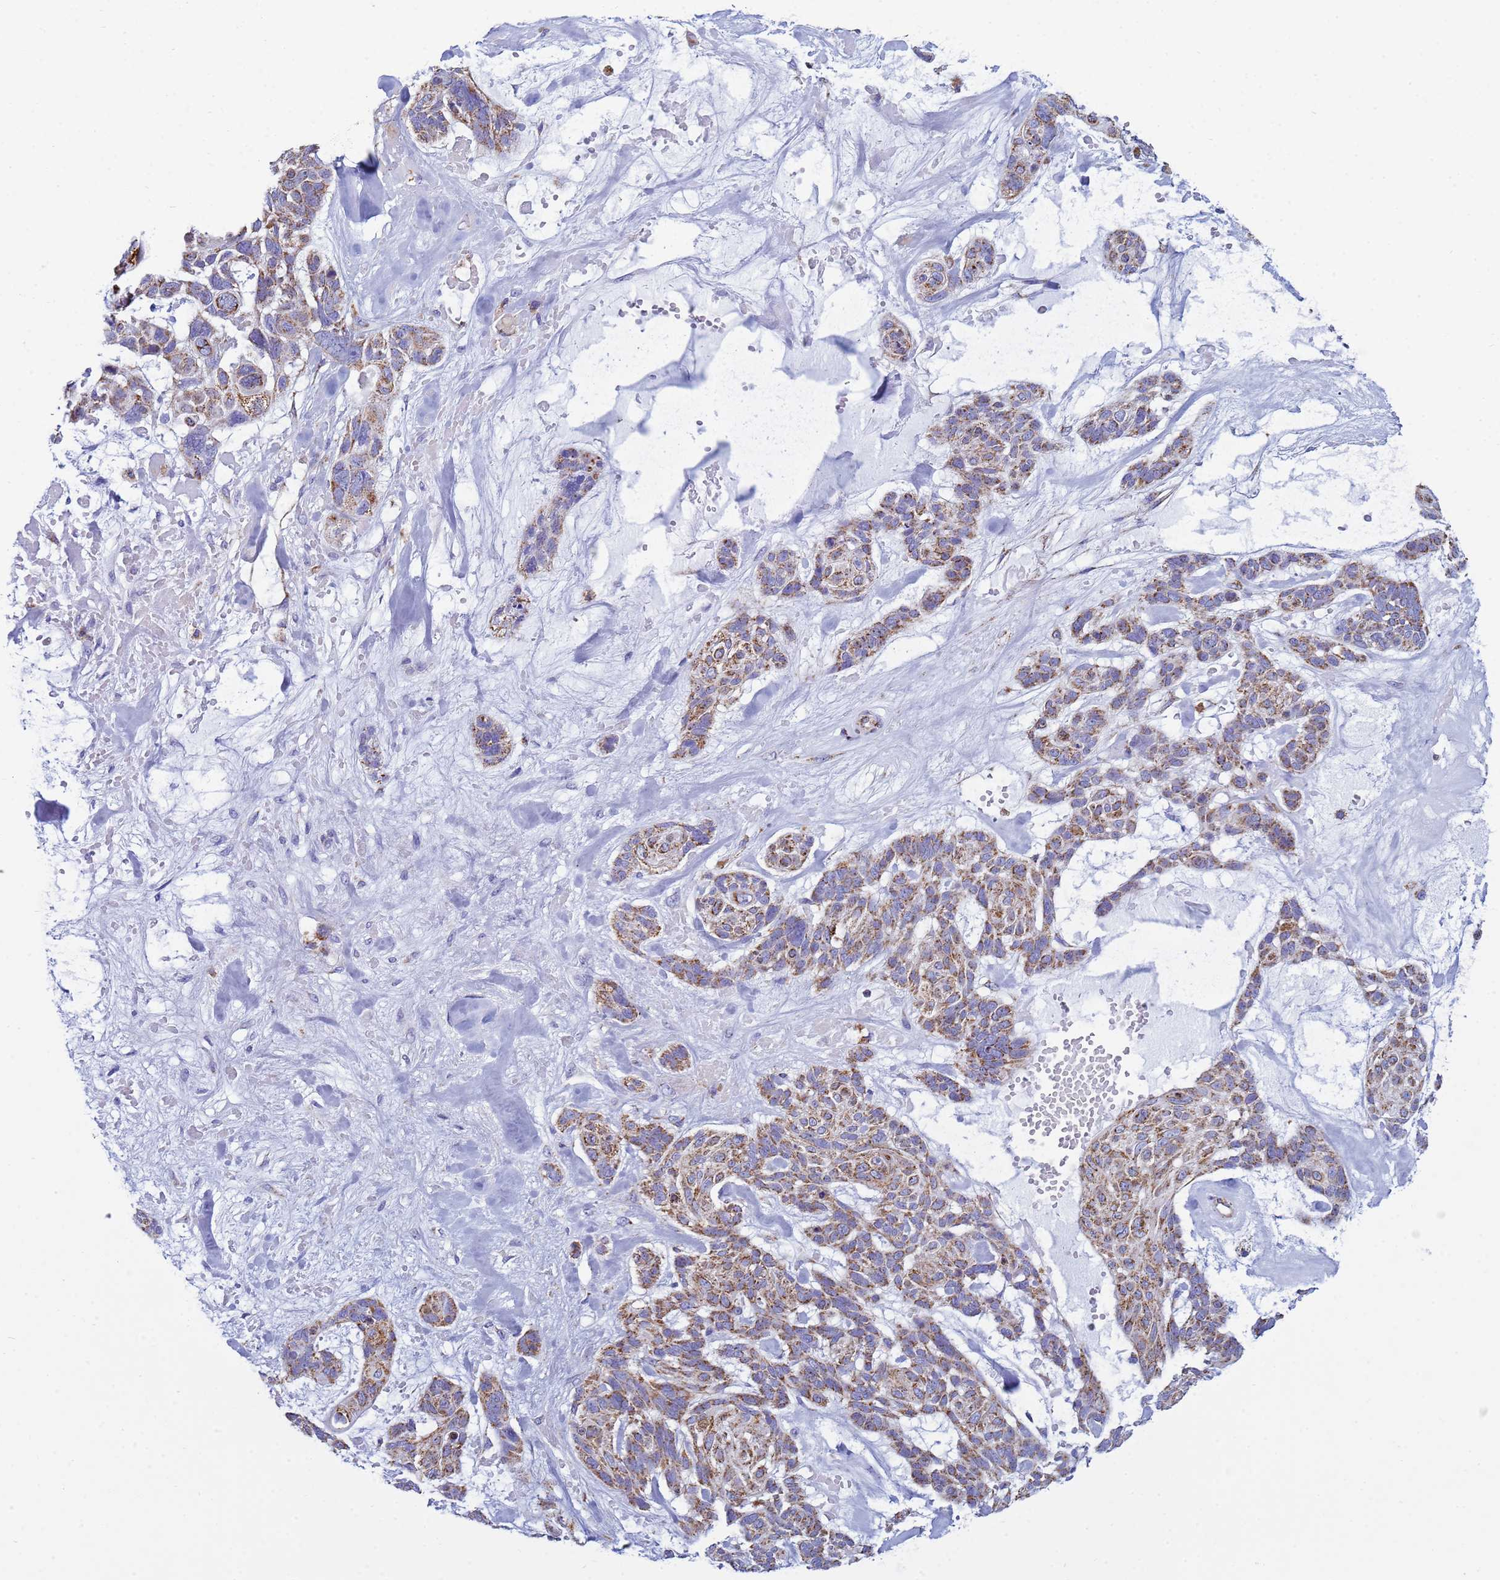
{"staining": {"intensity": "moderate", "quantity": ">75%", "location": "cytoplasmic/membranous"}, "tissue": "skin cancer", "cell_type": "Tumor cells", "image_type": "cancer", "snomed": [{"axis": "morphology", "description": "Basal cell carcinoma"}, {"axis": "topography", "description": "Skin"}], "caption": "High-magnification brightfield microscopy of skin basal cell carcinoma stained with DAB (3,3'-diaminobenzidine) (brown) and counterstained with hematoxylin (blue). tumor cells exhibit moderate cytoplasmic/membranous positivity is seen in about>75% of cells. The staining was performed using DAB (3,3'-diaminobenzidine) to visualize the protein expression in brown, while the nuclei were stained in blue with hematoxylin (Magnification: 20x).", "gene": "COQ4", "patient": {"sex": "male", "age": 88}}